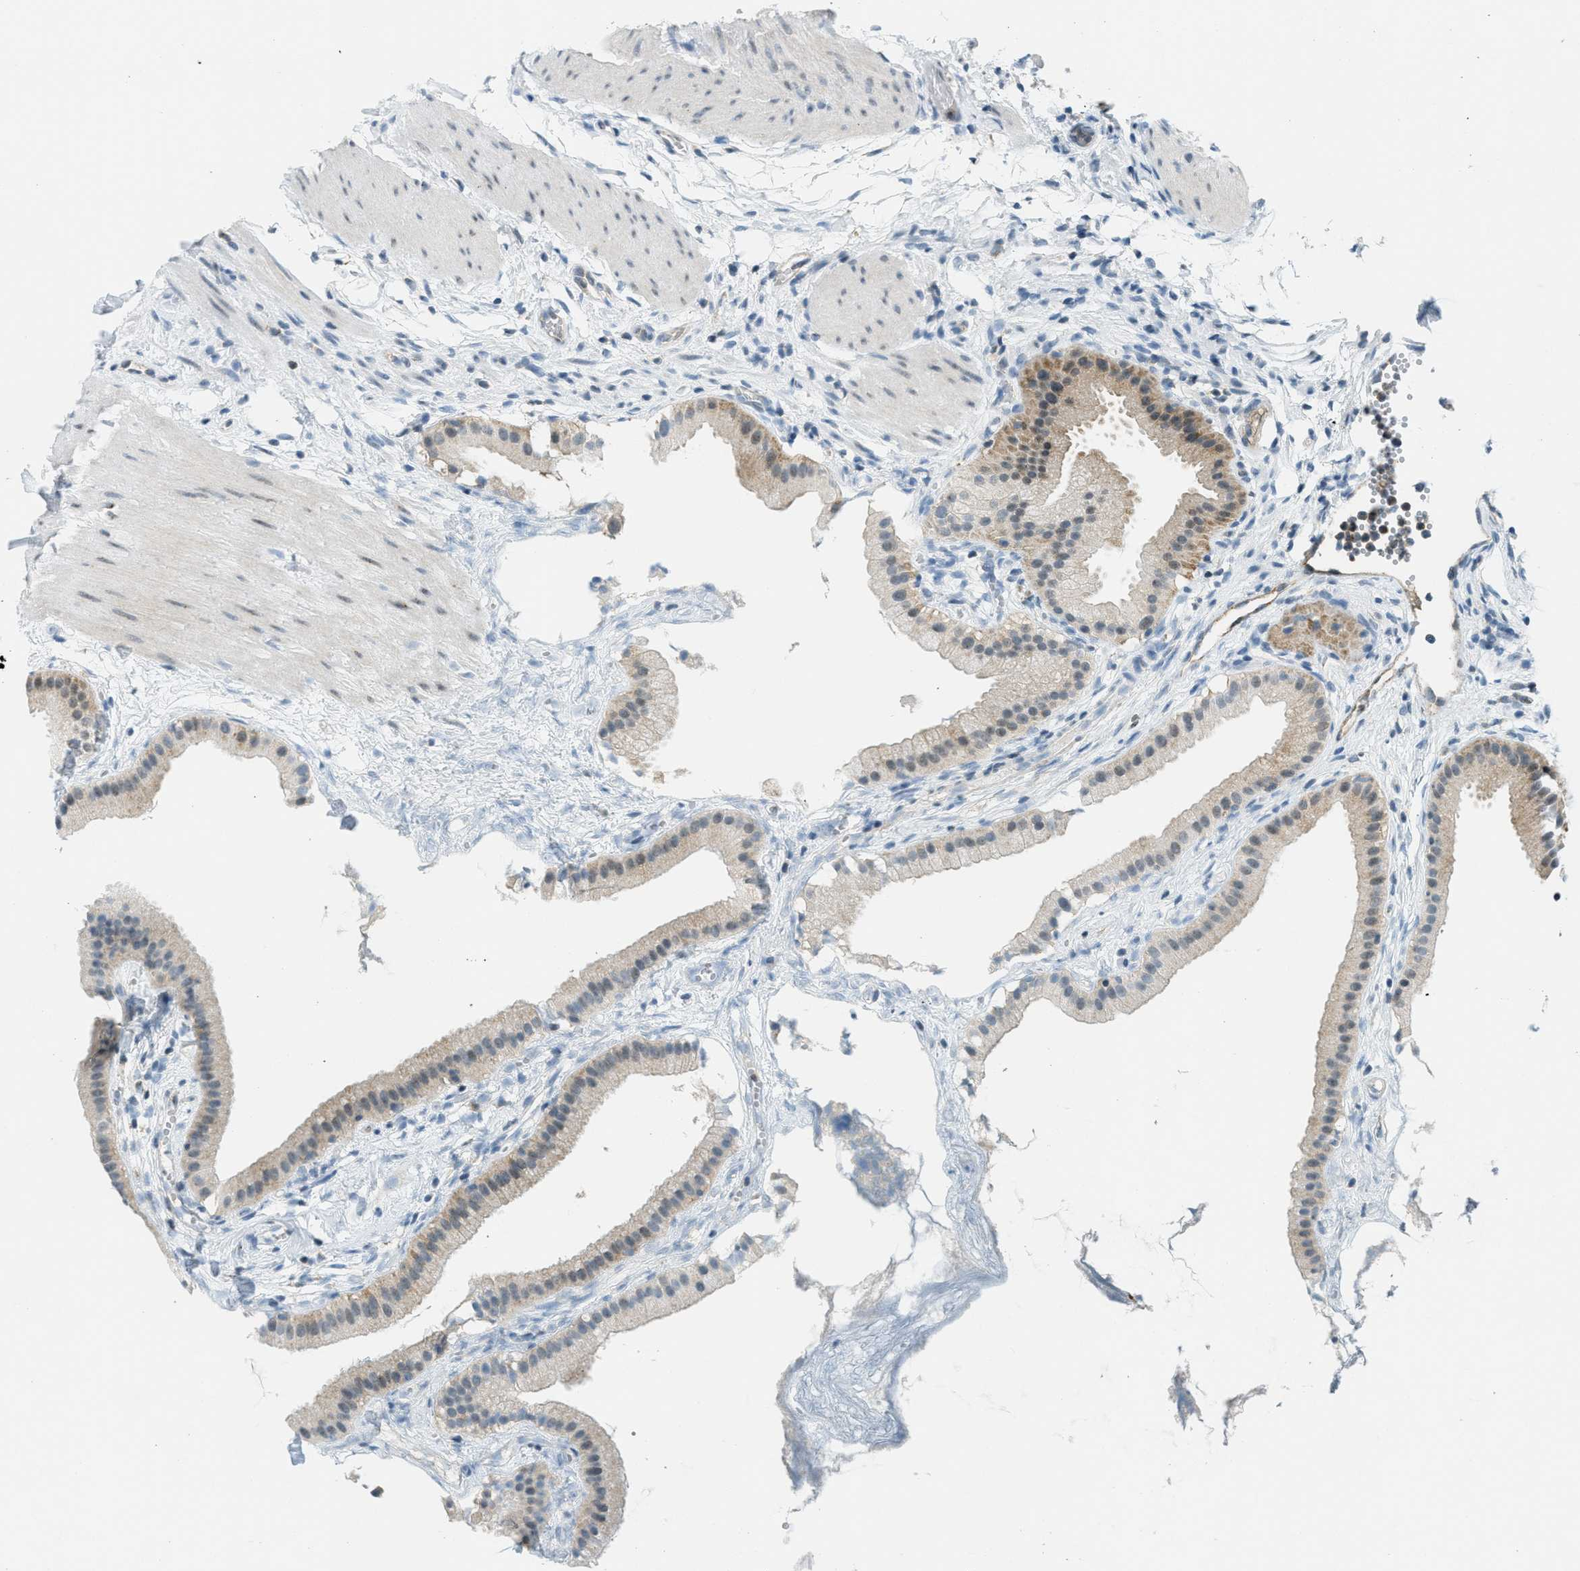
{"staining": {"intensity": "weak", "quantity": "25%-75%", "location": "cytoplasmic/membranous"}, "tissue": "gallbladder", "cell_type": "Glandular cells", "image_type": "normal", "snomed": [{"axis": "morphology", "description": "Normal tissue, NOS"}, {"axis": "topography", "description": "Gallbladder"}], "caption": "Protein analysis of benign gallbladder demonstrates weak cytoplasmic/membranous positivity in approximately 25%-75% of glandular cells. Using DAB (brown) and hematoxylin (blue) stains, captured at high magnification using brightfield microscopy.", "gene": "FYN", "patient": {"sex": "female", "age": 64}}